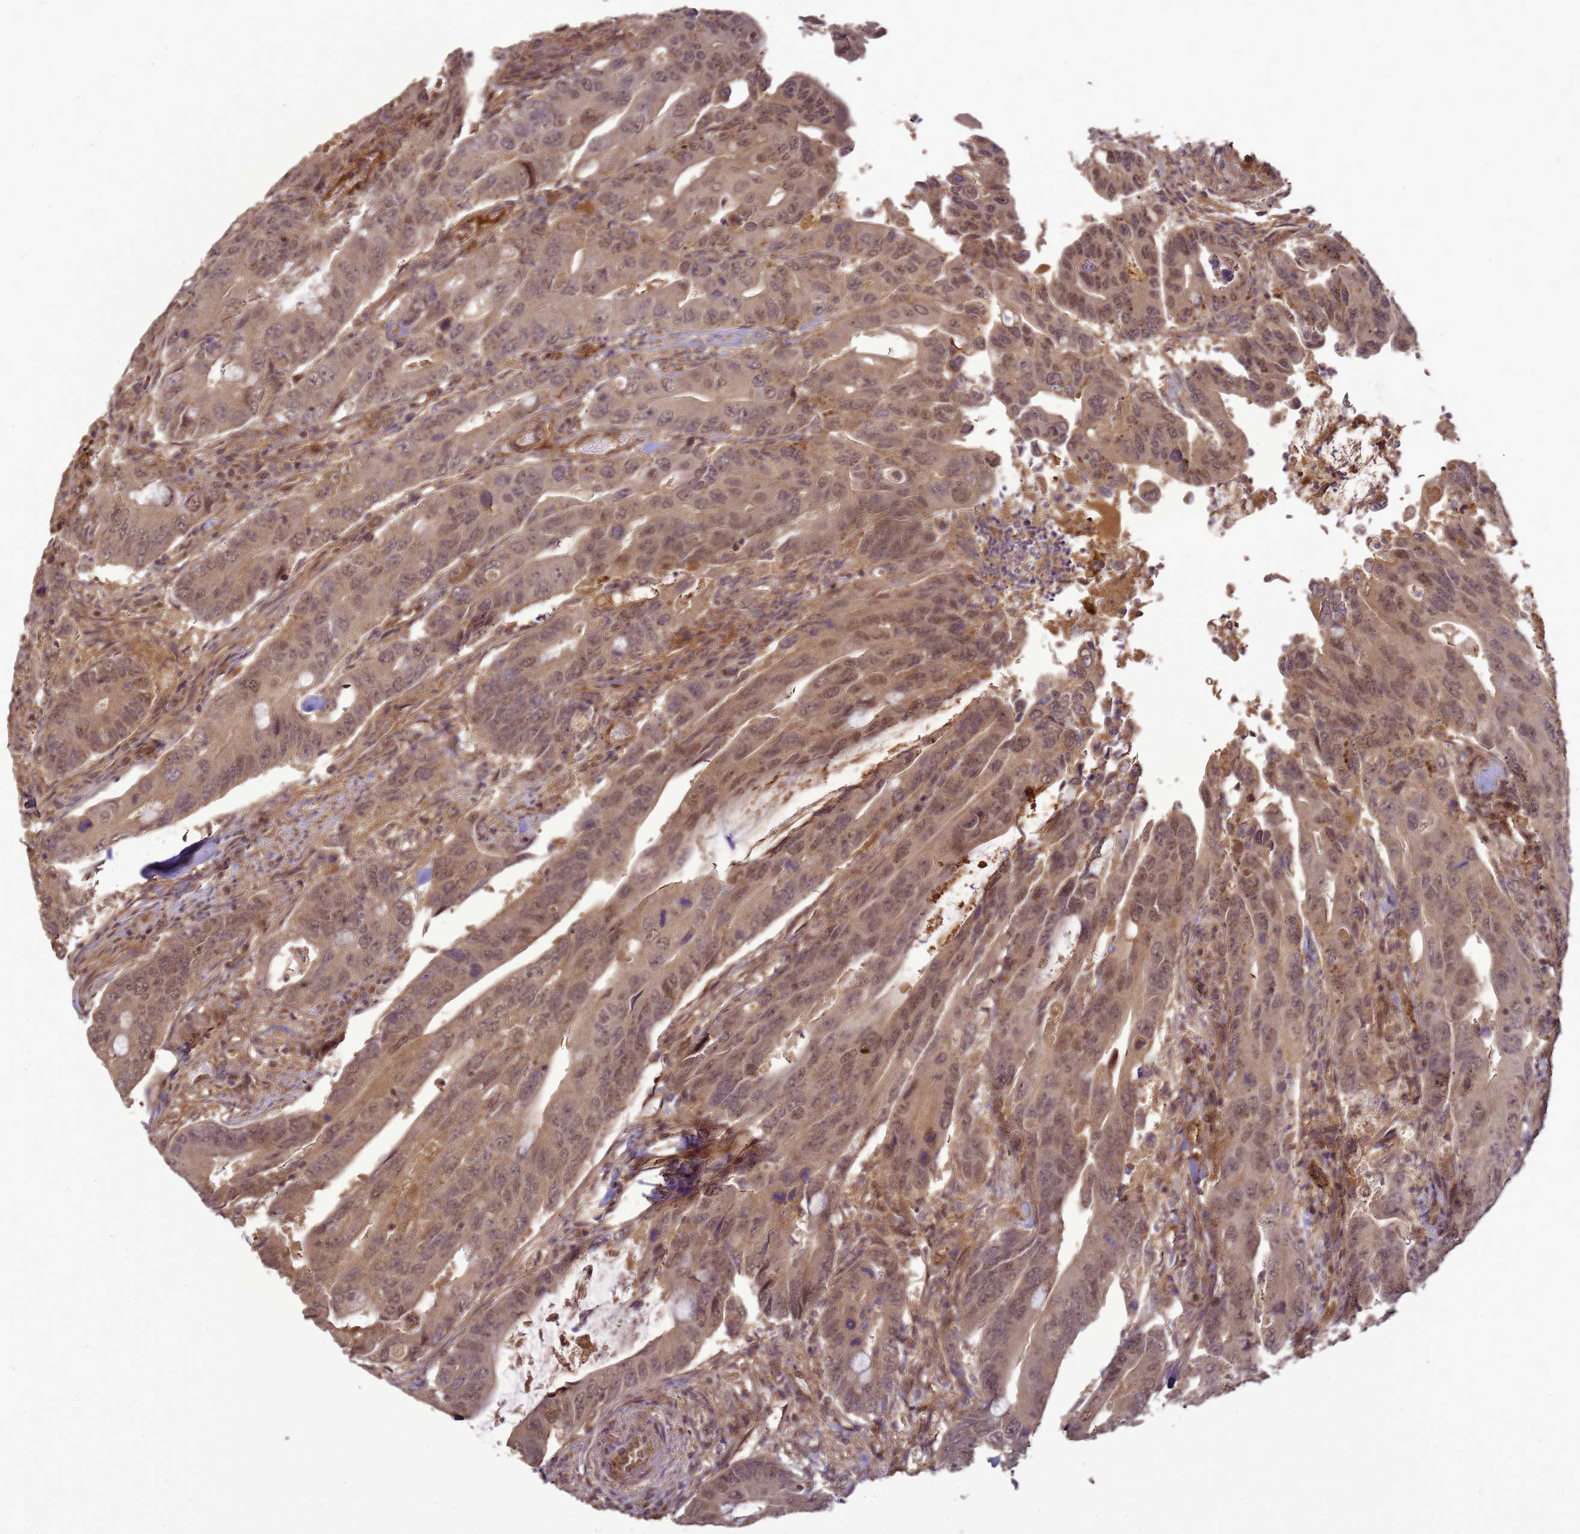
{"staining": {"intensity": "moderate", "quantity": ">75%", "location": "cytoplasmic/membranous,nuclear"}, "tissue": "colorectal cancer", "cell_type": "Tumor cells", "image_type": "cancer", "snomed": [{"axis": "morphology", "description": "Adenocarcinoma, NOS"}, {"axis": "topography", "description": "Colon"}], "caption": "IHC staining of colorectal adenocarcinoma, which displays medium levels of moderate cytoplasmic/membranous and nuclear staining in about >75% of tumor cells indicating moderate cytoplasmic/membranous and nuclear protein positivity. The staining was performed using DAB (3,3'-diaminobenzidine) (brown) for protein detection and nuclei were counterstained in hematoxylin (blue).", "gene": "CRBN", "patient": {"sex": "male", "age": 71}}